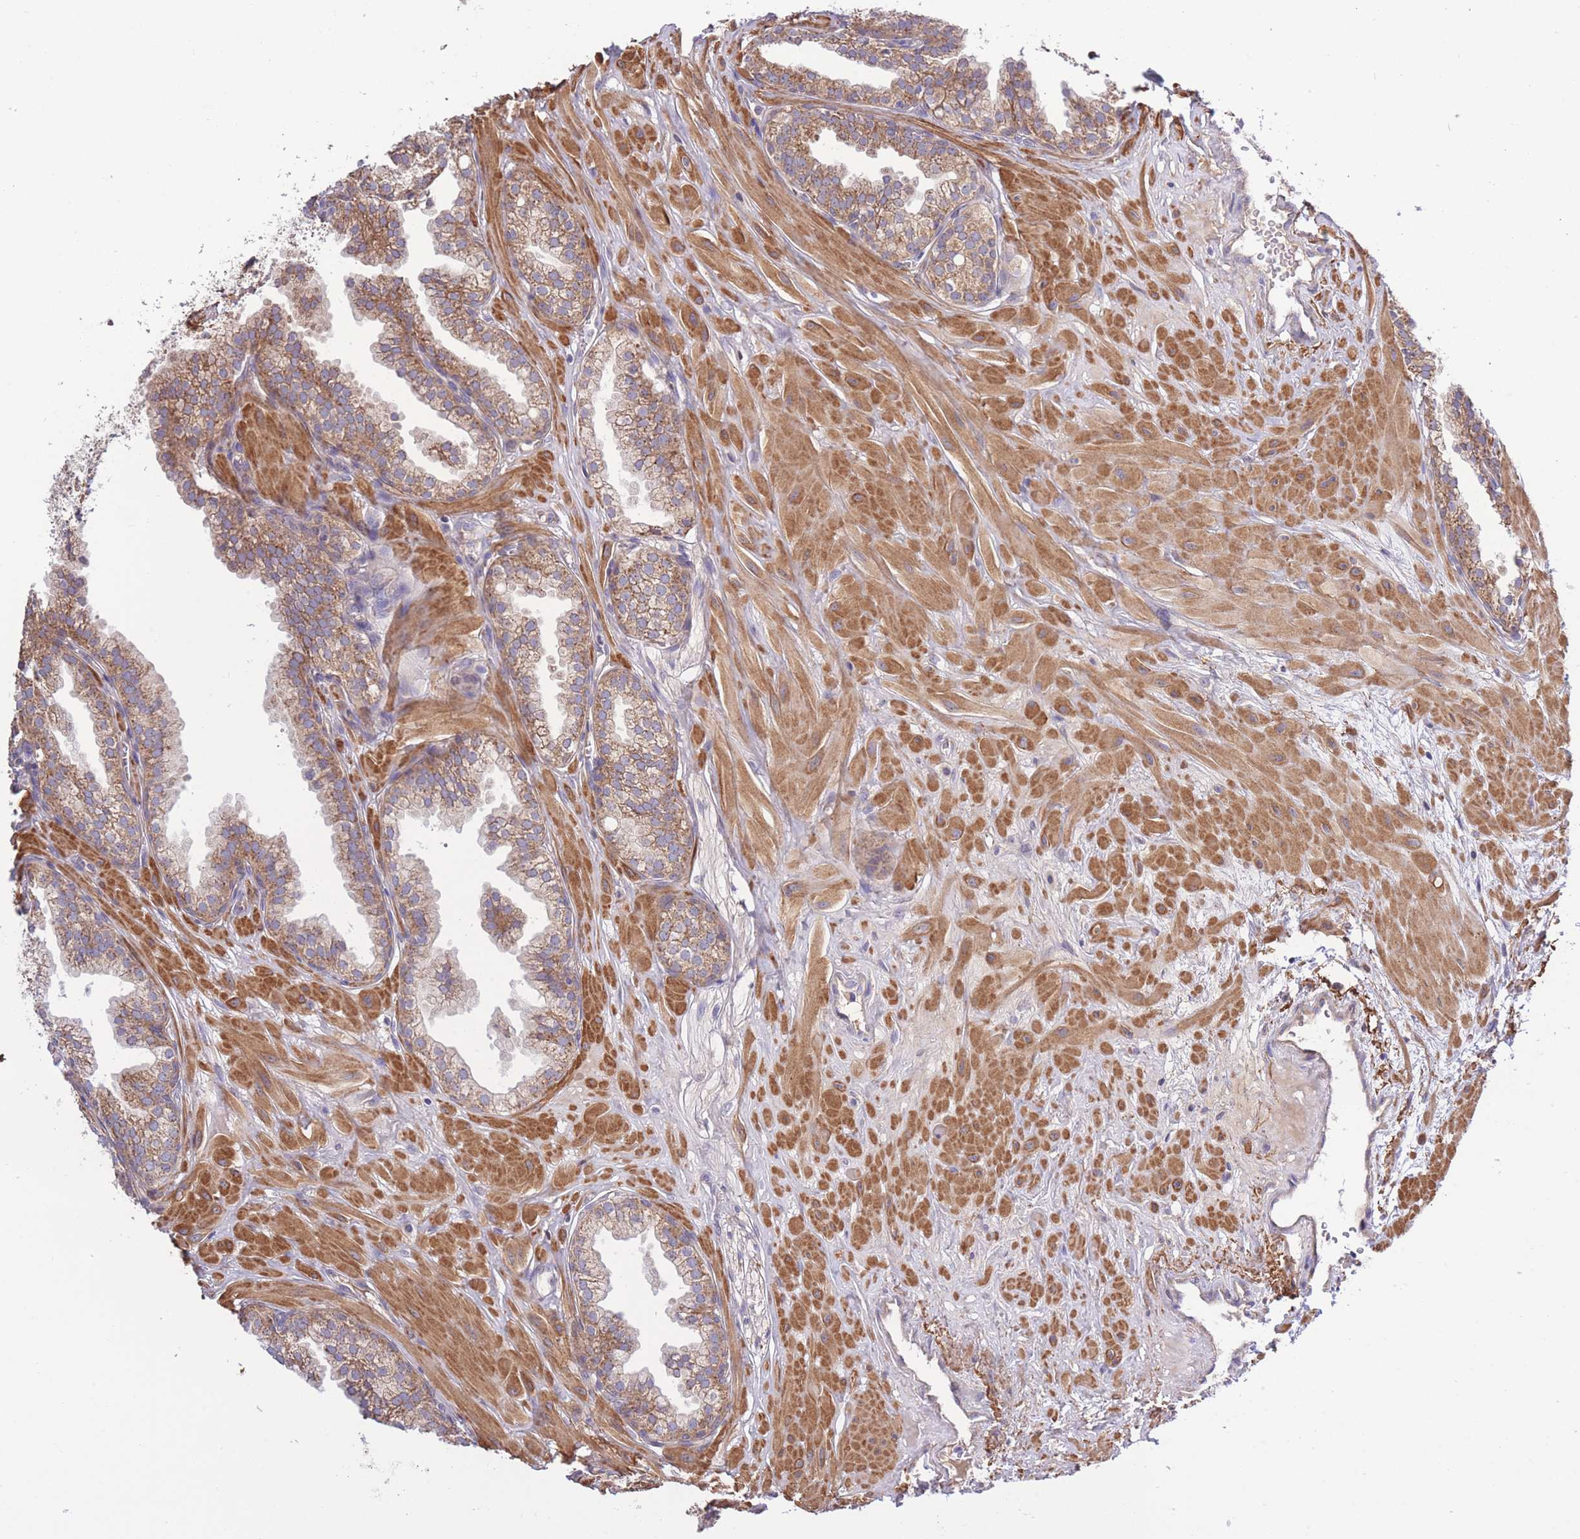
{"staining": {"intensity": "moderate", "quantity": ">75%", "location": "cytoplasmic/membranous"}, "tissue": "prostate", "cell_type": "Glandular cells", "image_type": "normal", "snomed": [{"axis": "morphology", "description": "Normal tissue, NOS"}, {"axis": "topography", "description": "Prostate"}, {"axis": "topography", "description": "Peripheral nerve tissue"}], "caption": "Prostate stained for a protein (brown) exhibits moderate cytoplasmic/membranous positive staining in approximately >75% of glandular cells.", "gene": "ATP13A2", "patient": {"sex": "male", "age": 55}}